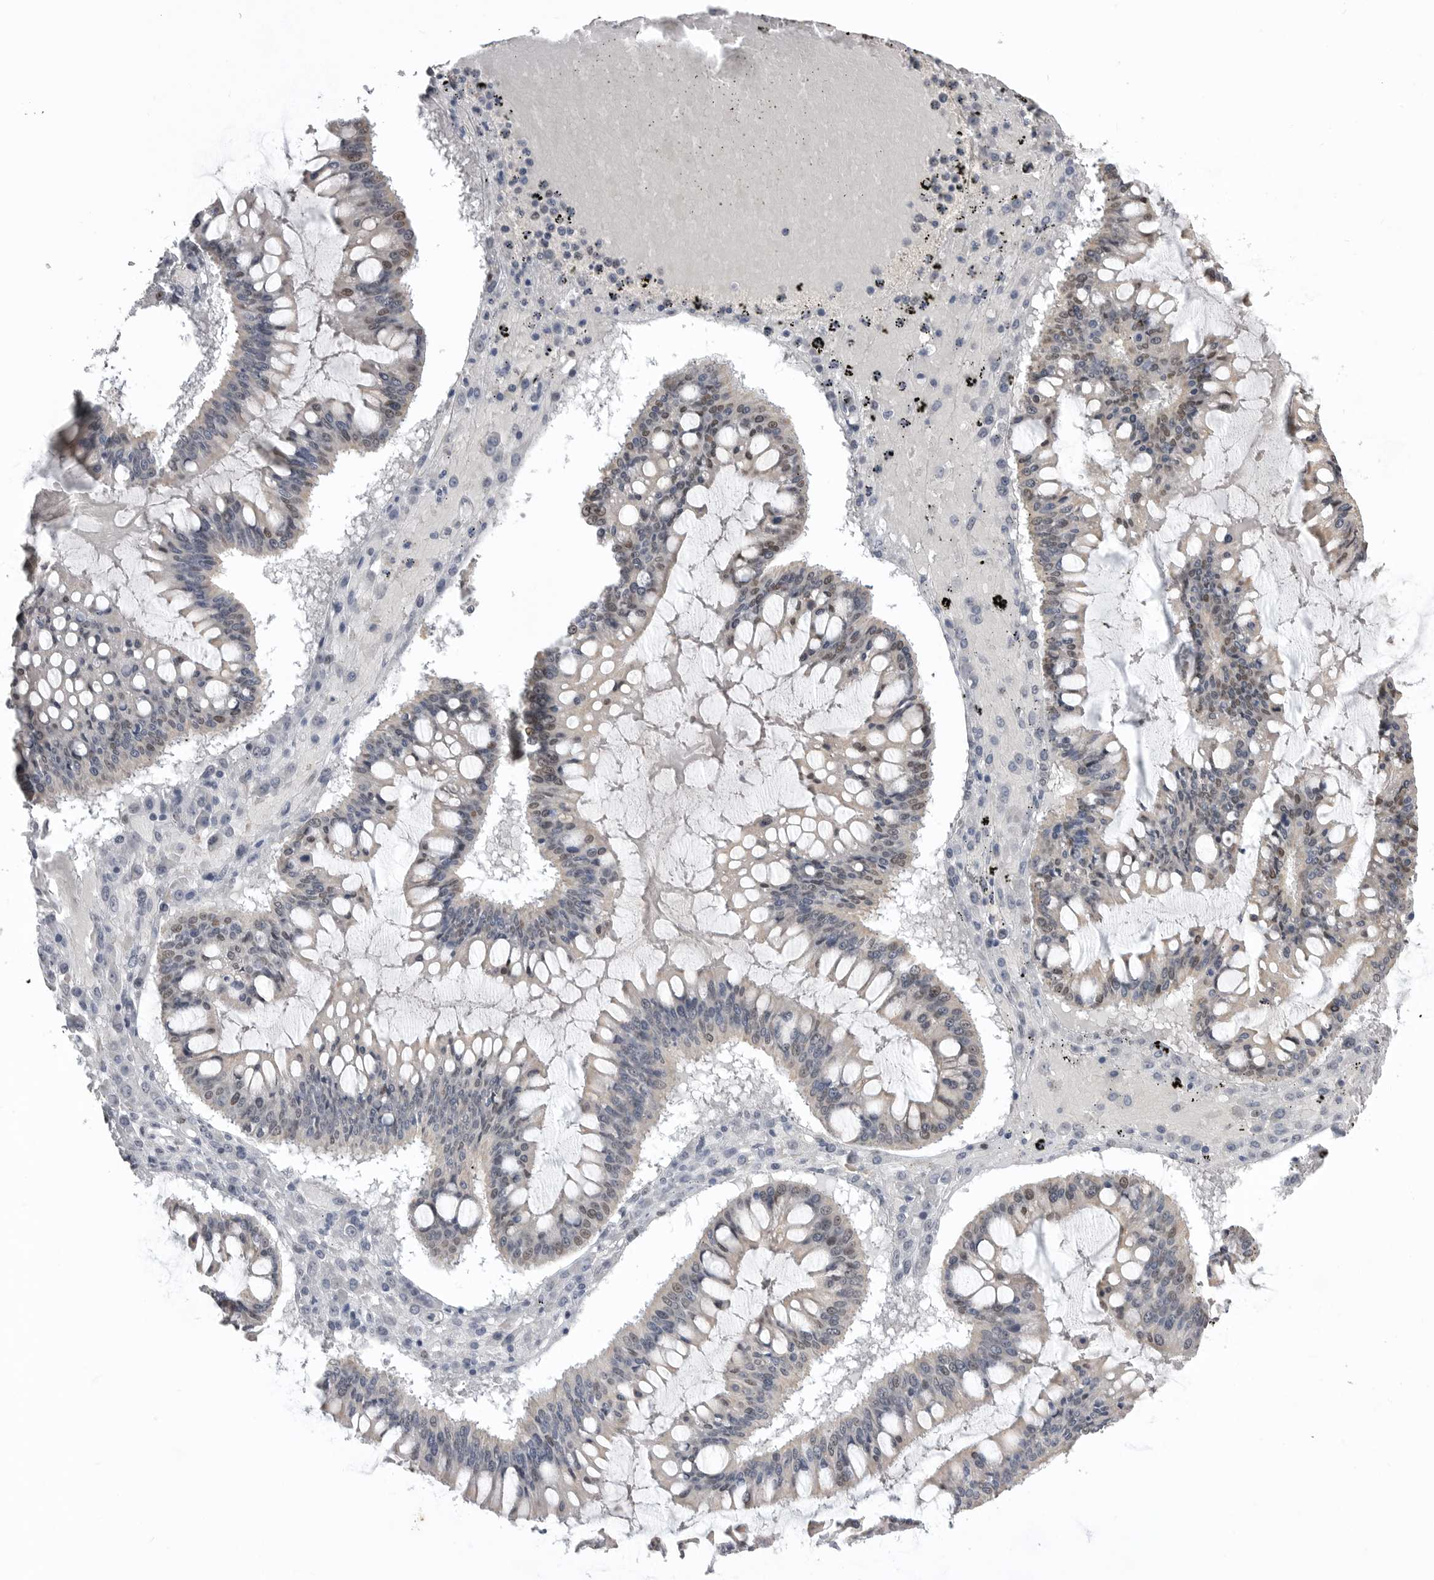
{"staining": {"intensity": "negative", "quantity": "none", "location": "none"}, "tissue": "ovarian cancer", "cell_type": "Tumor cells", "image_type": "cancer", "snomed": [{"axis": "morphology", "description": "Cystadenocarcinoma, mucinous, NOS"}, {"axis": "topography", "description": "Ovary"}], "caption": "A high-resolution histopathology image shows IHC staining of ovarian mucinous cystadenocarcinoma, which demonstrates no significant positivity in tumor cells.", "gene": "SMARCC1", "patient": {"sex": "female", "age": 73}}